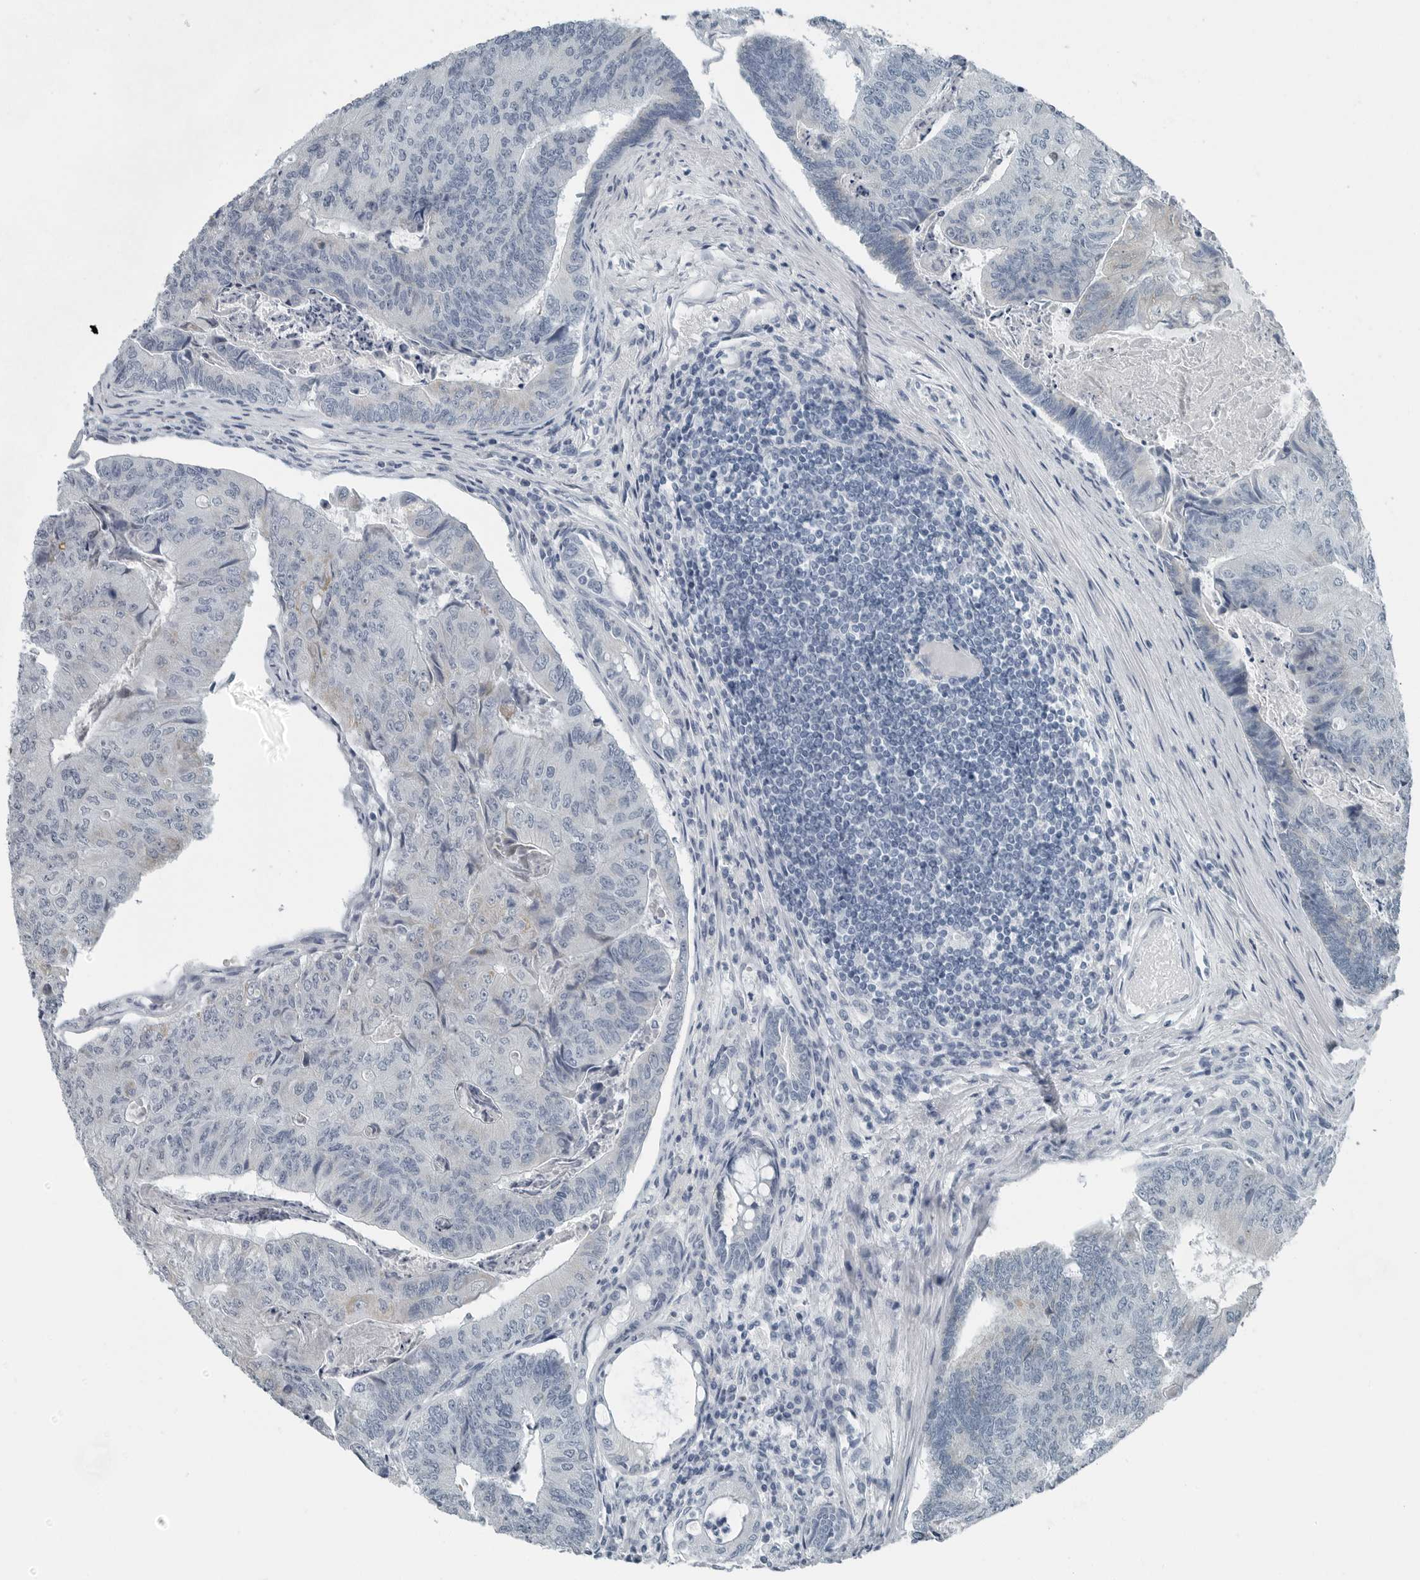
{"staining": {"intensity": "negative", "quantity": "none", "location": "none"}, "tissue": "colorectal cancer", "cell_type": "Tumor cells", "image_type": "cancer", "snomed": [{"axis": "morphology", "description": "Adenocarcinoma, NOS"}, {"axis": "topography", "description": "Colon"}], "caption": "Tumor cells are negative for brown protein staining in colorectal adenocarcinoma.", "gene": "ZPBP2", "patient": {"sex": "female", "age": 67}}